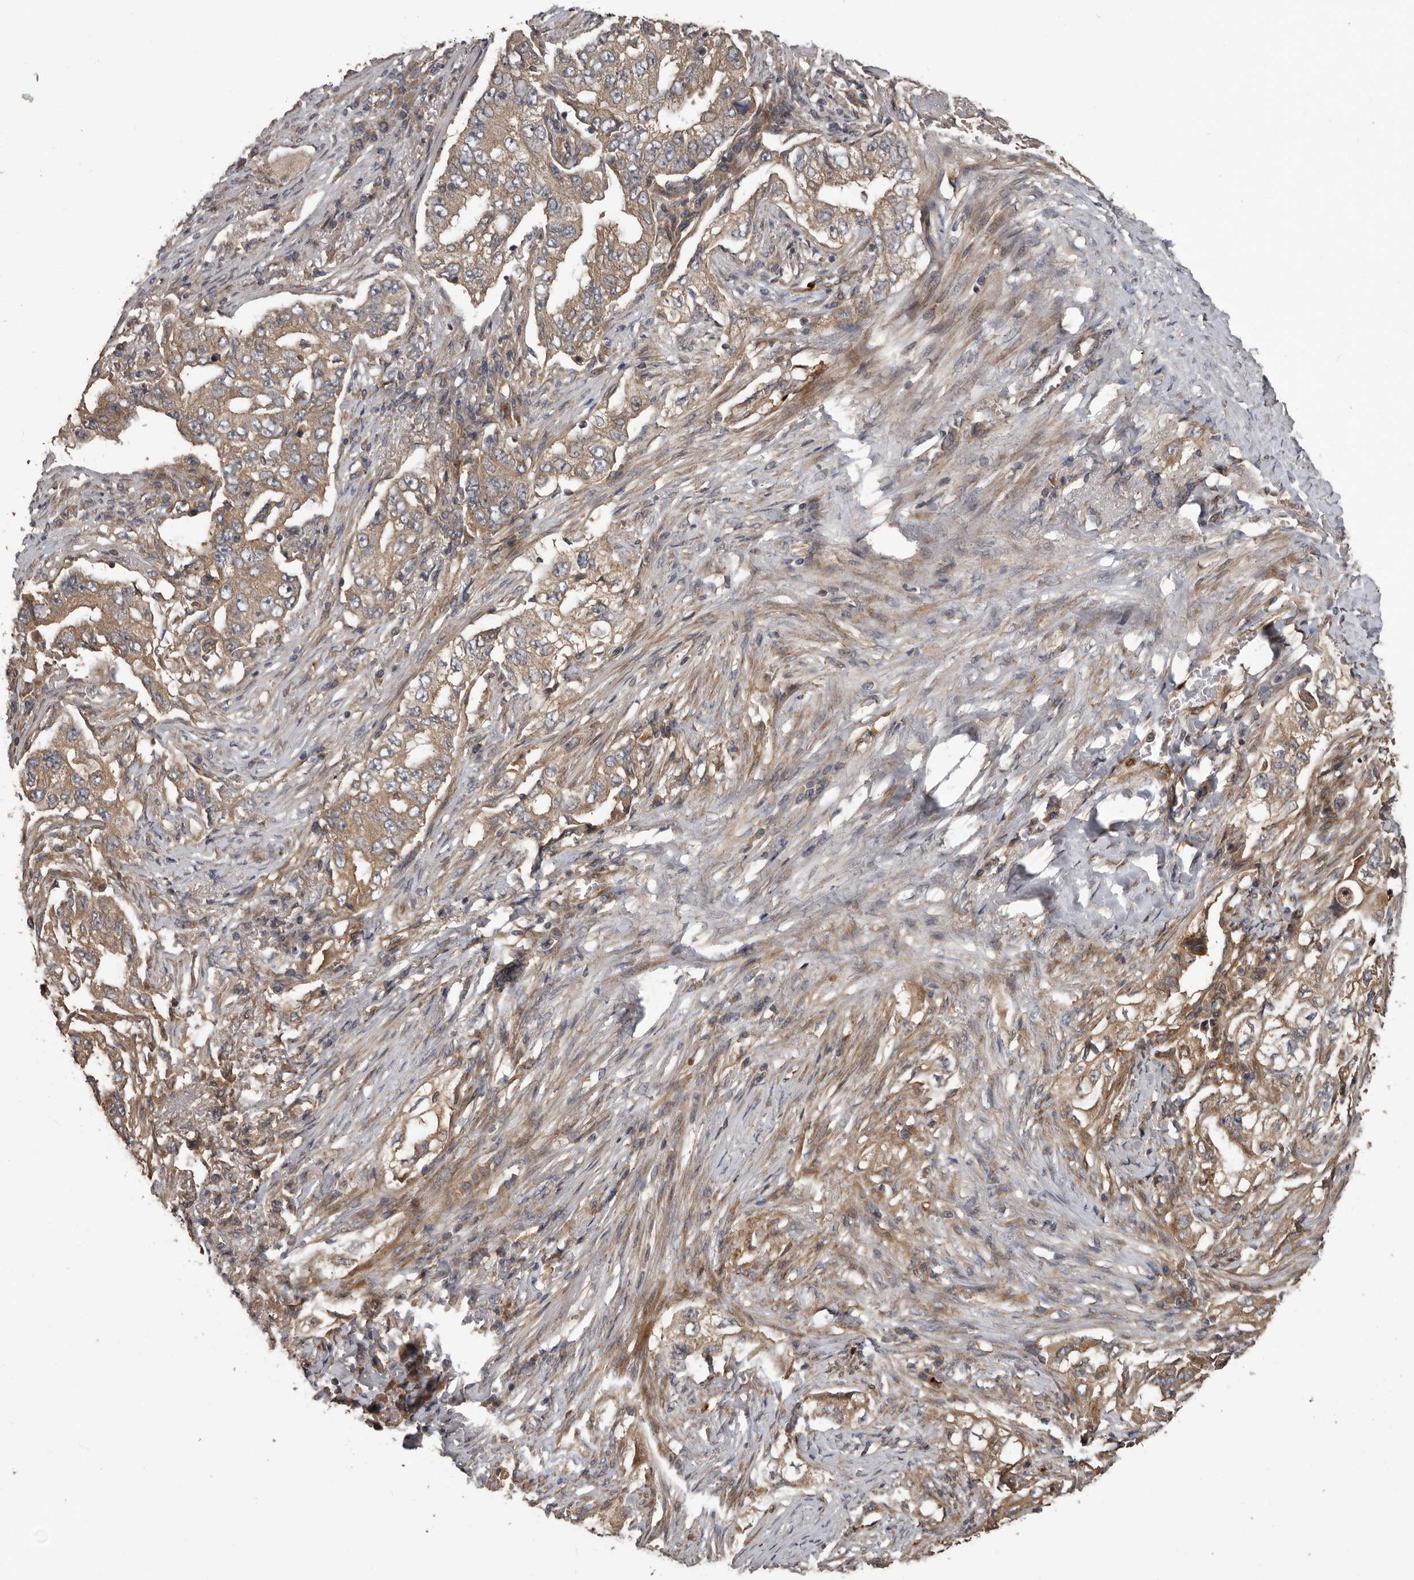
{"staining": {"intensity": "weak", "quantity": ">75%", "location": "cytoplasmic/membranous"}, "tissue": "lung cancer", "cell_type": "Tumor cells", "image_type": "cancer", "snomed": [{"axis": "morphology", "description": "Adenocarcinoma, NOS"}, {"axis": "topography", "description": "Lung"}], "caption": "The image shows a brown stain indicating the presence of a protein in the cytoplasmic/membranous of tumor cells in lung cancer (adenocarcinoma).", "gene": "ARHGEF5", "patient": {"sex": "female", "age": 51}}